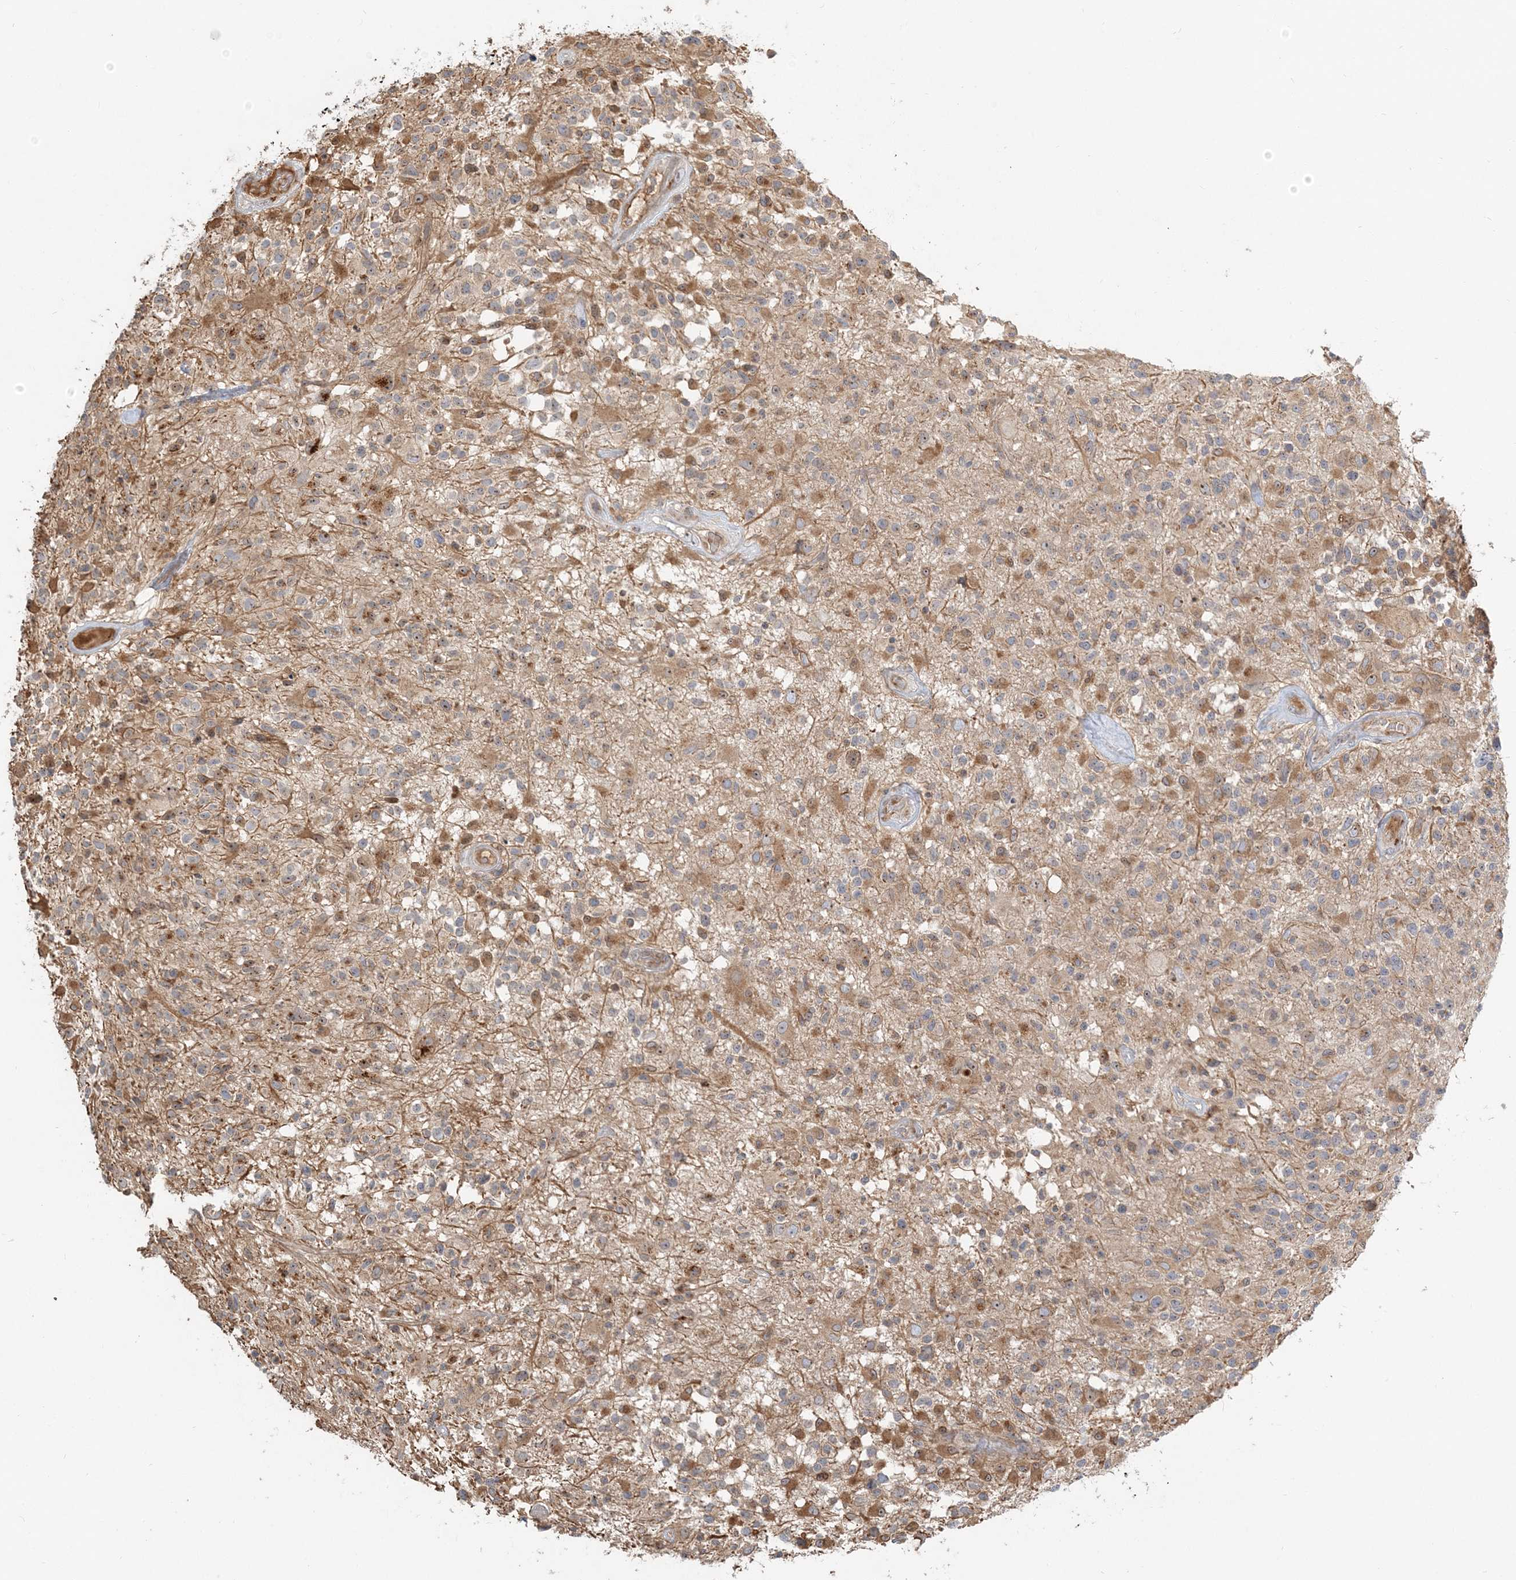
{"staining": {"intensity": "weak", "quantity": "25%-75%", "location": "cytoplasmic/membranous"}, "tissue": "glioma", "cell_type": "Tumor cells", "image_type": "cancer", "snomed": [{"axis": "morphology", "description": "Glioma, malignant, High grade"}, {"axis": "morphology", "description": "Glioblastoma, NOS"}, {"axis": "topography", "description": "Brain"}], "caption": "Weak cytoplasmic/membranous protein positivity is present in approximately 25%-75% of tumor cells in glioma.", "gene": "AP1AR", "patient": {"sex": "male", "age": 60}}